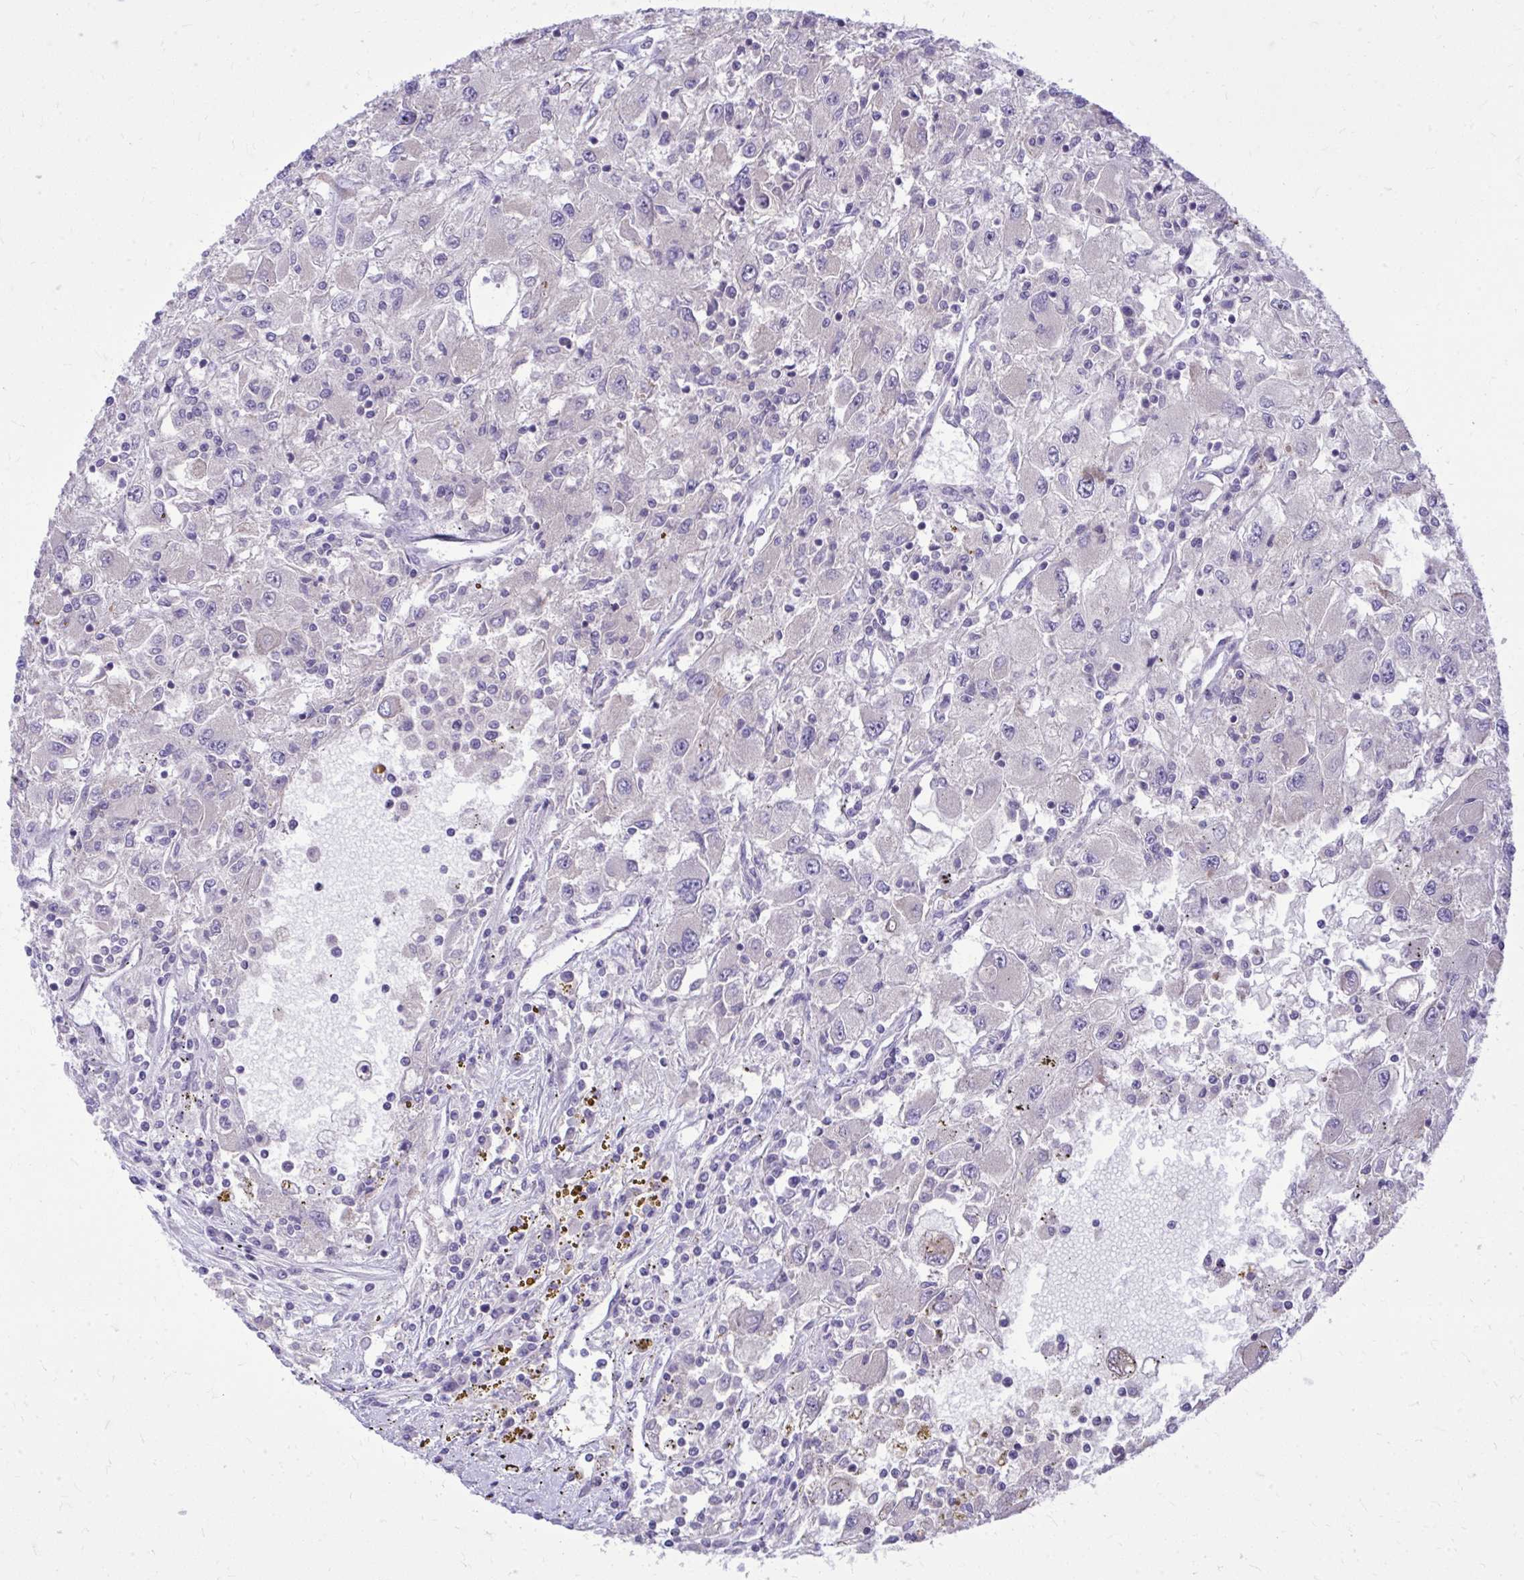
{"staining": {"intensity": "negative", "quantity": "none", "location": "none"}, "tissue": "renal cancer", "cell_type": "Tumor cells", "image_type": "cancer", "snomed": [{"axis": "morphology", "description": "Adenocarcinoma, NOS"}, {"axis": "topography", "description": "Kidney"}], "caption": "Tumor cells show no significant protein staining in renal adenocarcinoma.", "gene": "DPY19L1", "patient": {"sex": "female", "age": 67}}